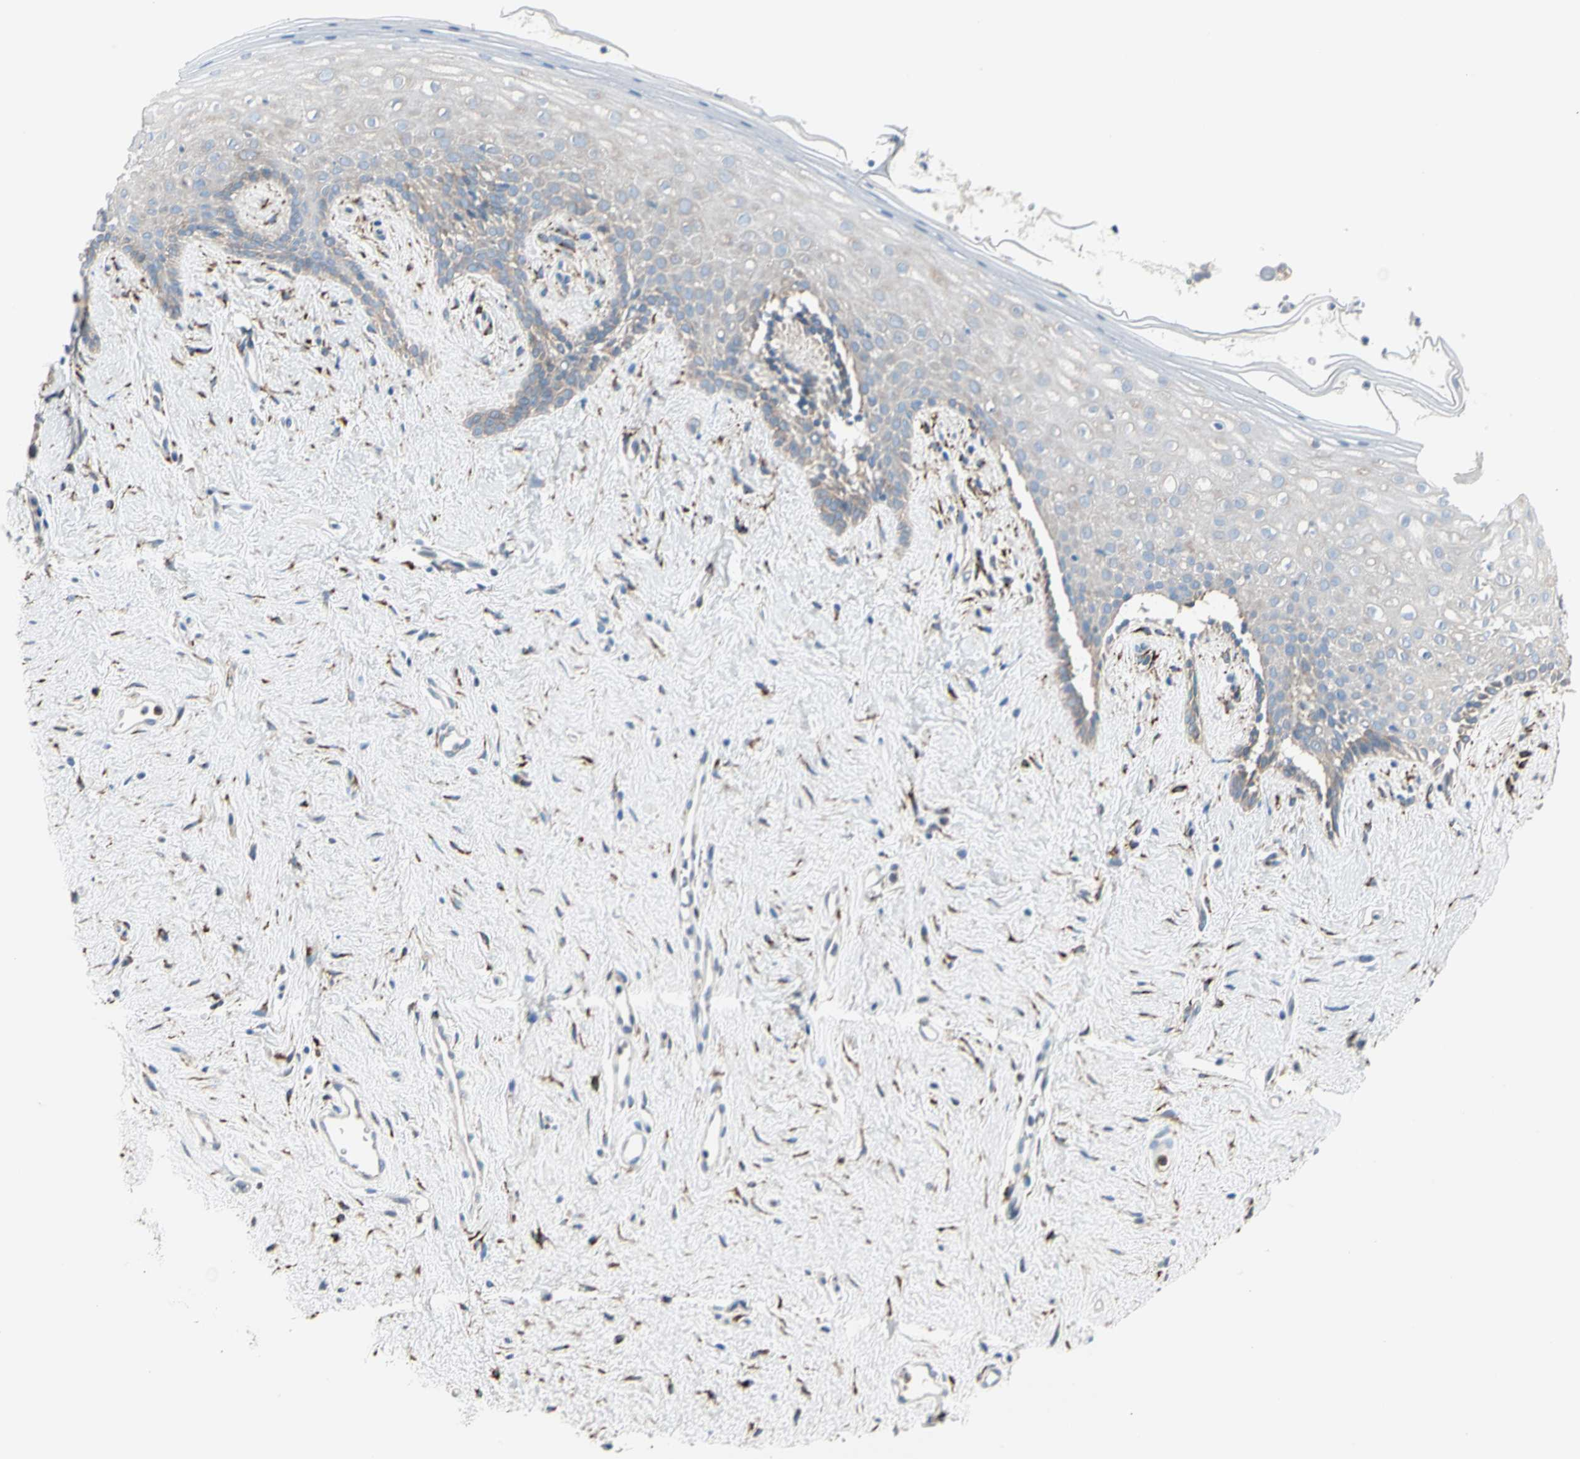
{"staining": {"intensity": "weak", "quantity": "25%-75%", "location": "cytoplasmic/membranous"}, "tissue": "vagina", "cell_type": "Squamous epithelial cells", "image_type": "normal", "snomed": [{"axis": "morphology", "description": "Normal tissue, NOS"}, {"axis": "topography", "description": "Vagina"}], "caption": "Protein expression by immunohistochemistry demonstrates weak cytoplasmic/membranous staining in approximately 25%-75% of squamous epithelial cells in normal vagina.", "gene": "LRPAP1", "patient": {"sex": "female", "age": 44}}